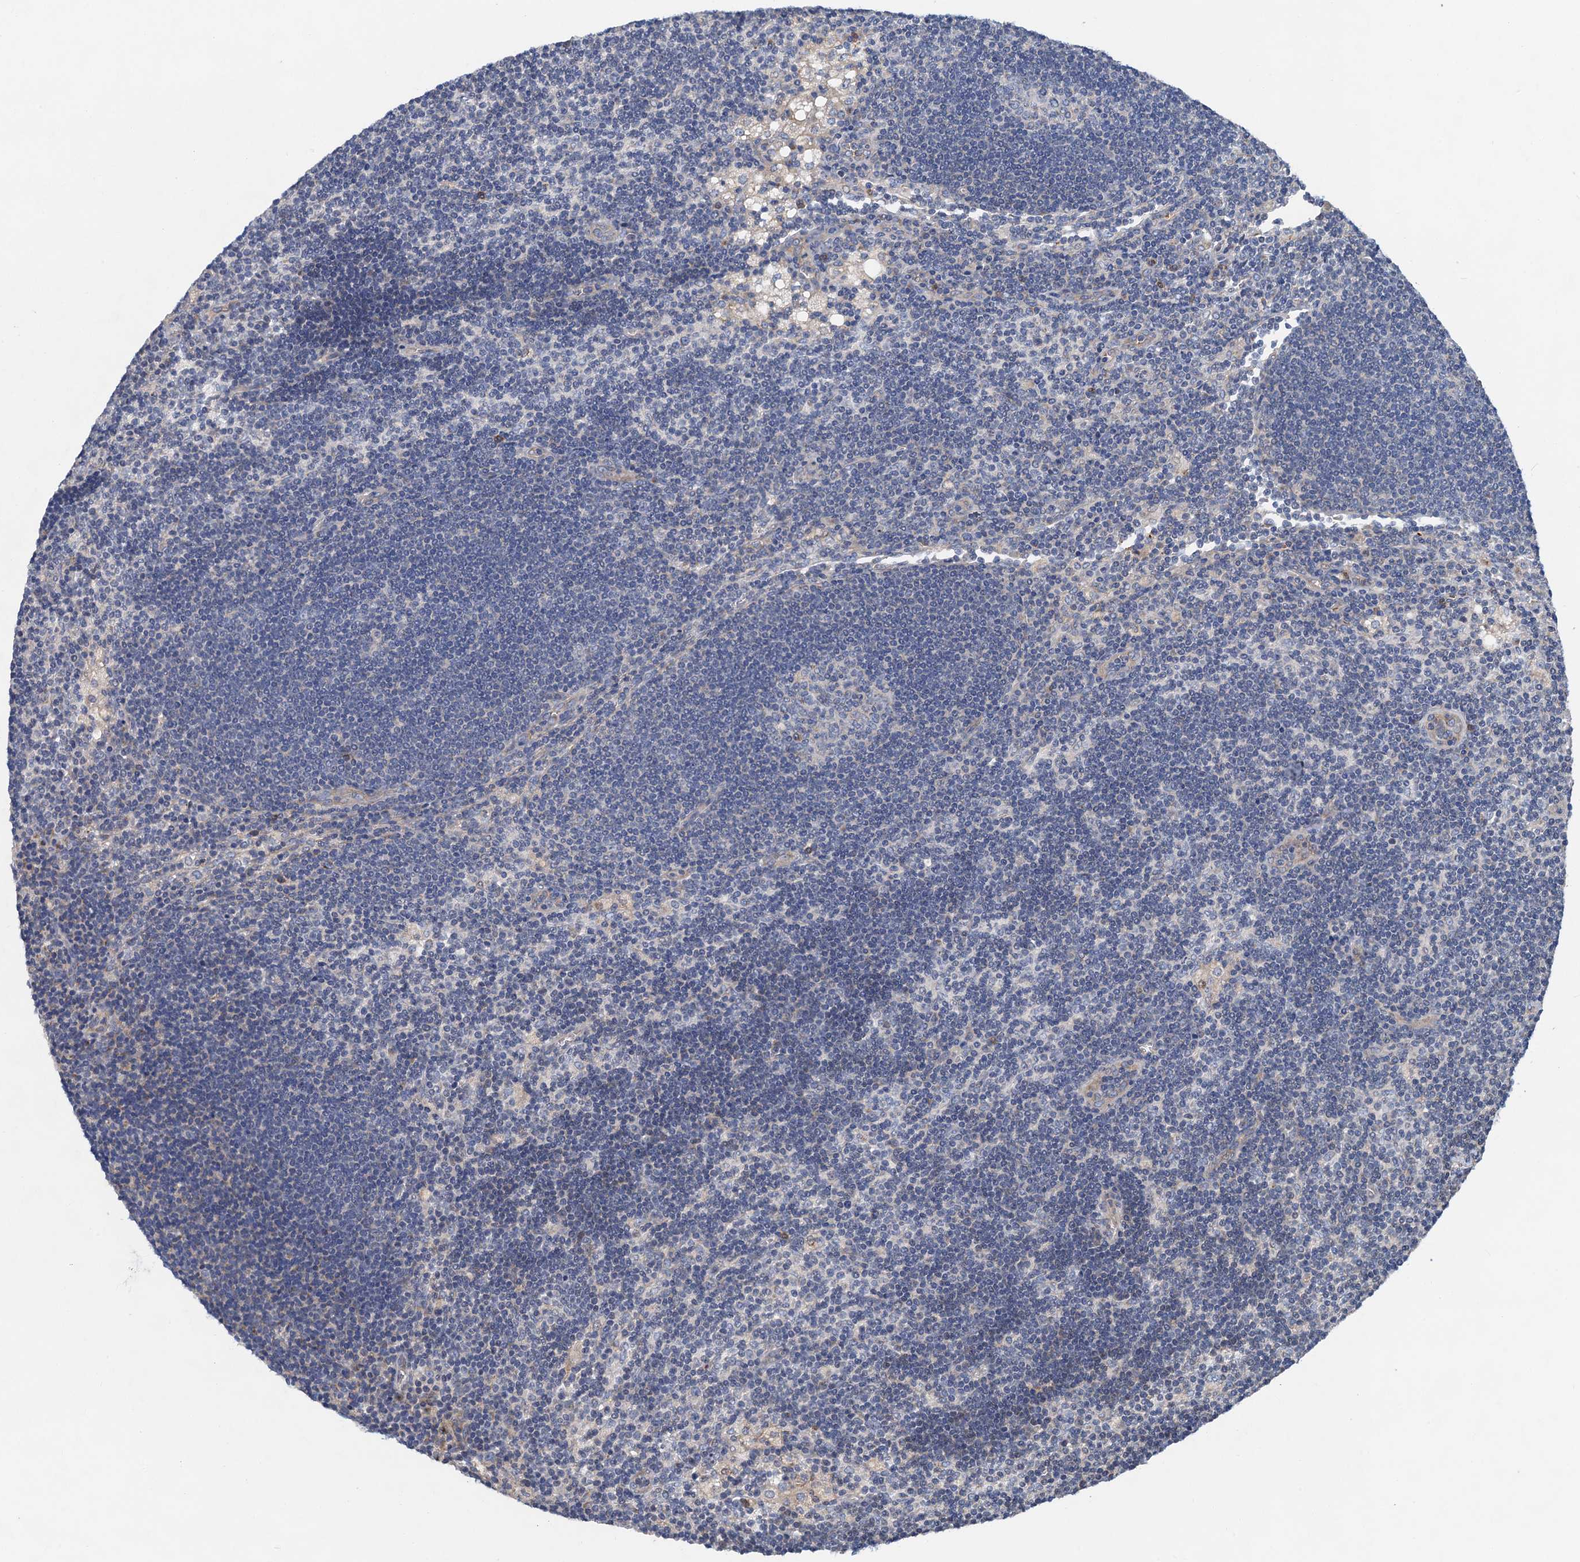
{"staining": {"intensity": "negative", "quantity": "none", "location": "none"}, "tissue": "lymph node", "cell_type": "Germinal center cells", "image_type": "normal", "snomed": [{"axis": "morphology", "description": "Normal tissue, NOS"}, {"axis": "topography", "description": "Lymph node"}], "caption": "This is an immunohistochemistry (IHC) photomicrograph of benign lymph node. There is no staining in germinal center cells.", "gene": "NBEA", "patient": {"sex": "male", "age": 24}}